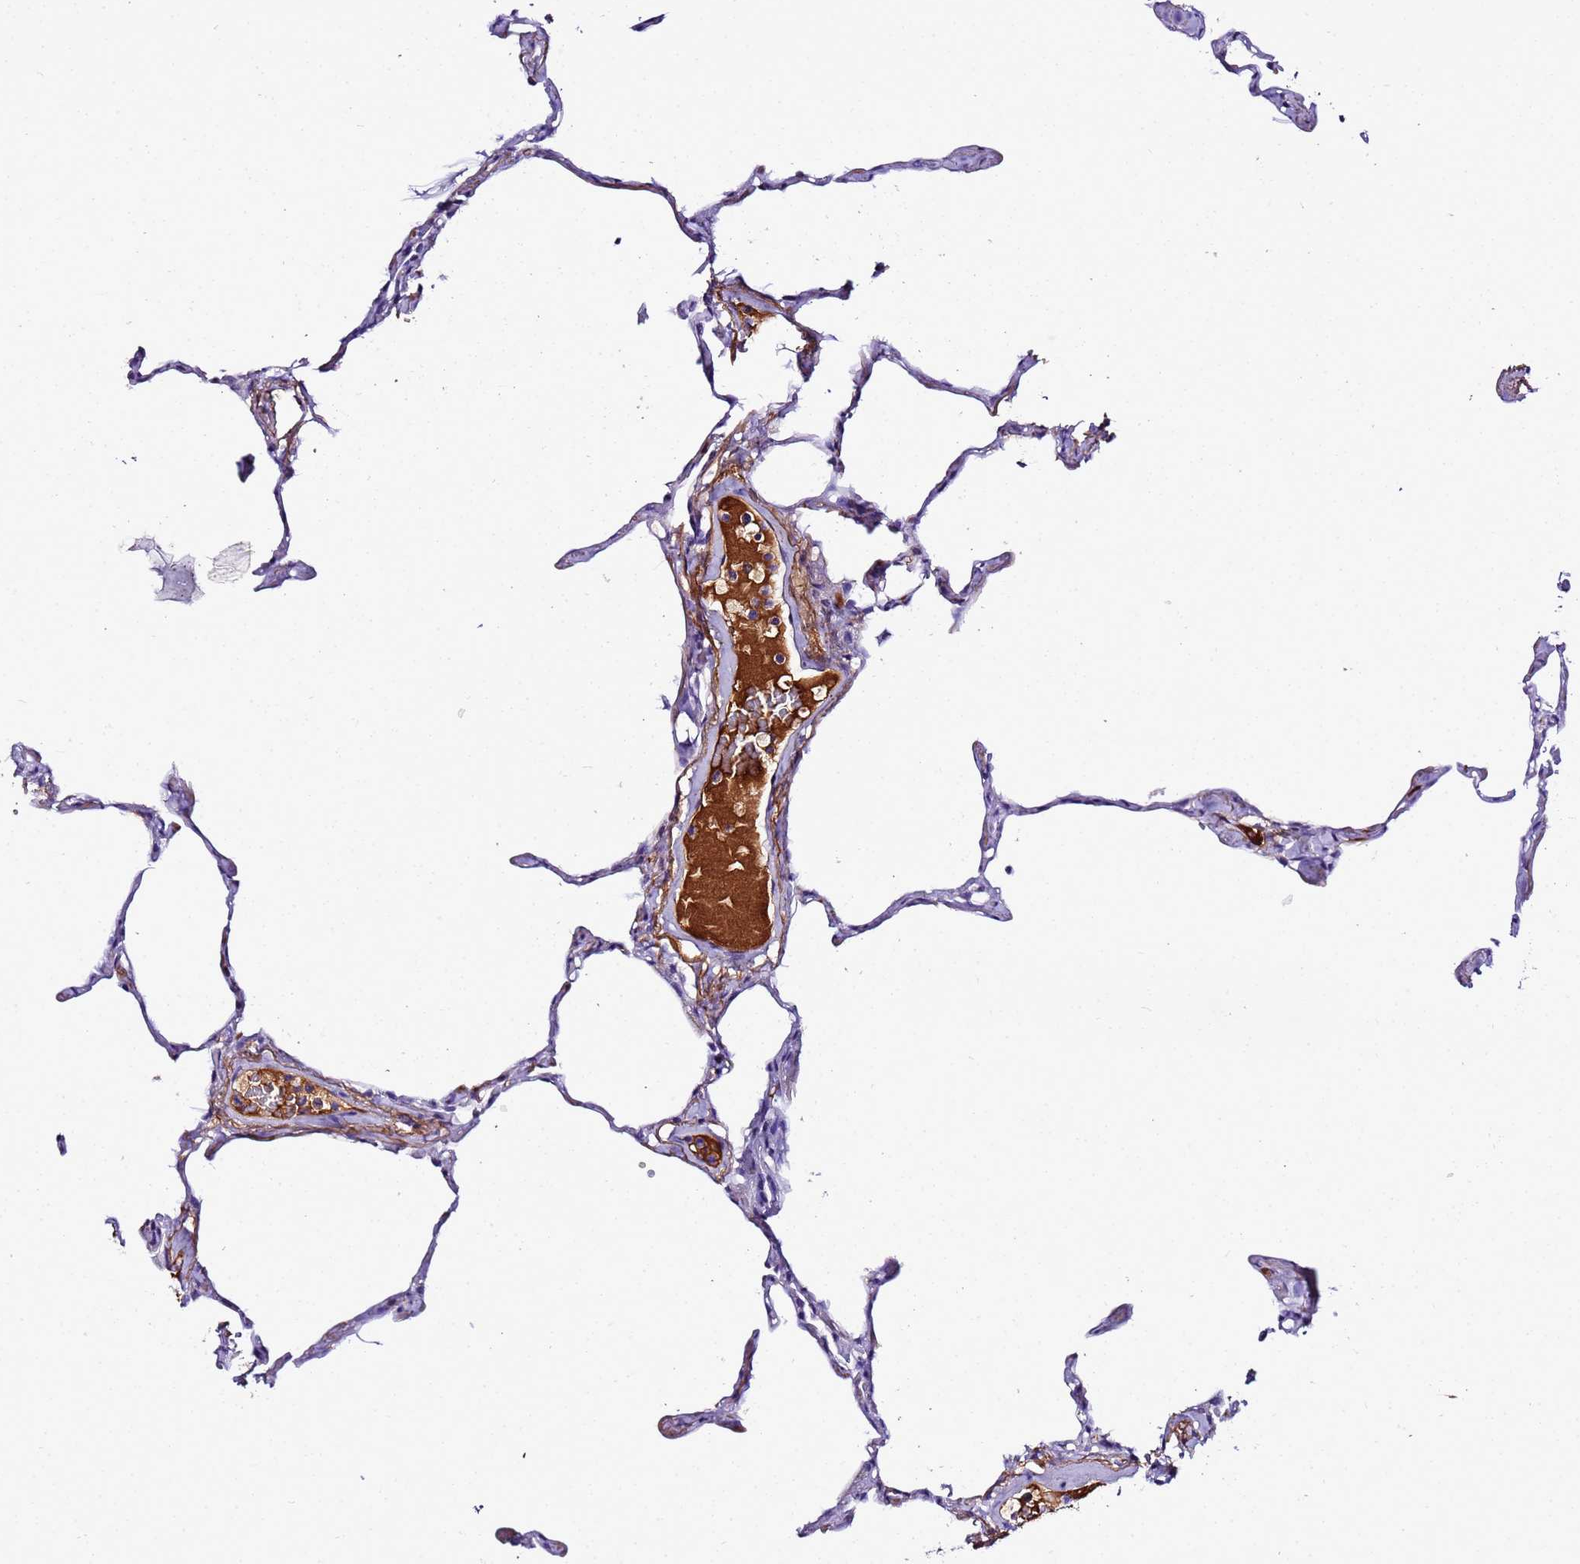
{"staining": {"intensity": "negative", "quantity": "none", "location": "none"}, "tissue": "lung", "cell_type": "Alveolar cells", "image_type": "normal", "snomed": [{"axis": "morphology", "description": "Normal tissue, NOS"}, {"axis": "topography", "description": "Lung"}], "caption": "Image shows no protein staining in alveolar cells of normal lung. (Stains: DAB (3,3'-diaminobenzidine) IHC with hematoxylin counter stain, Microscopy: brightfield microscopy at high magnification).", "gene": "CFHR1", "patient": {"sex": "male", "age": 65}}